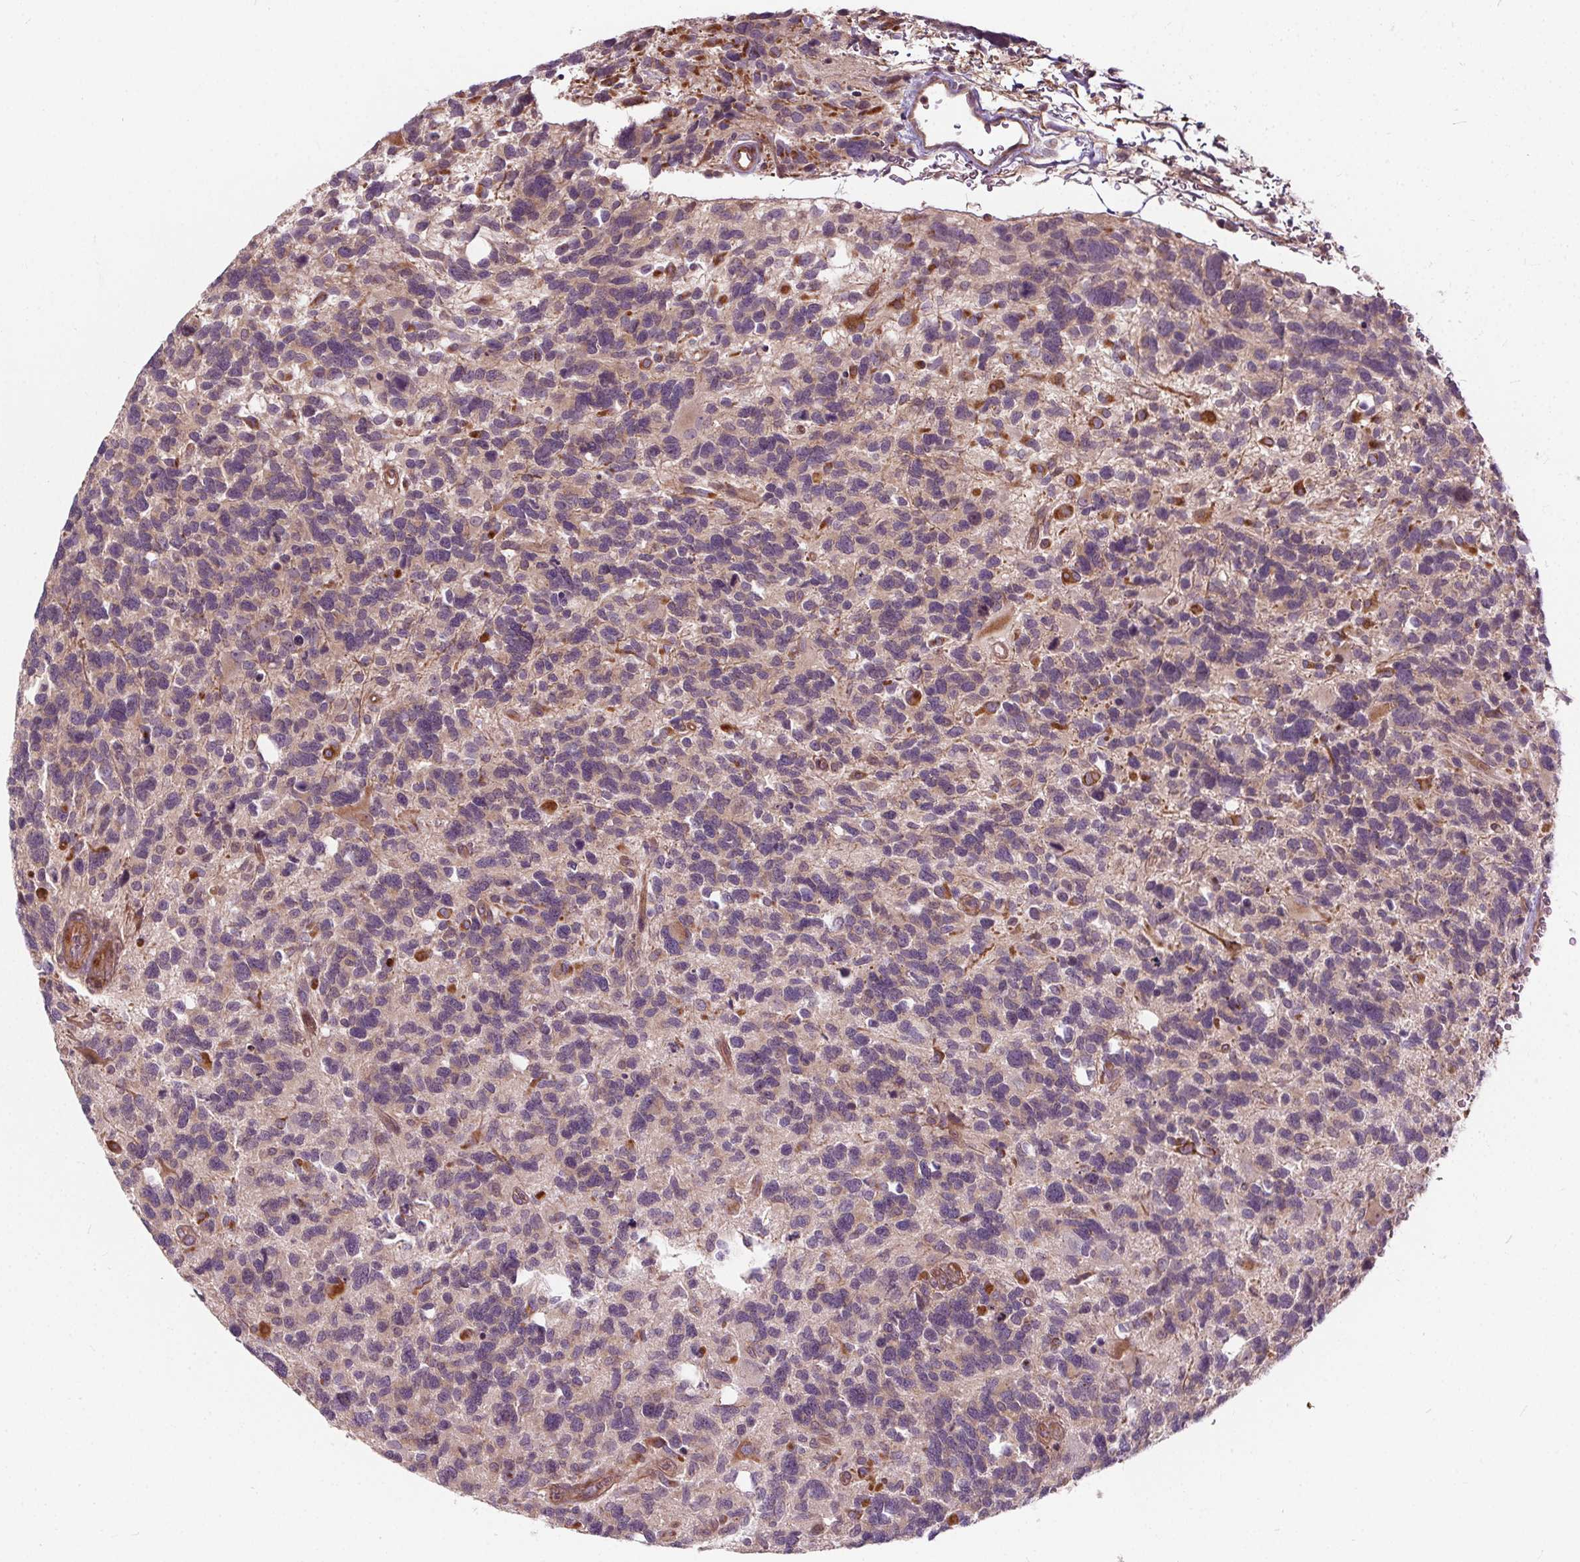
{"staining": {"intensity": "weak", "quantity": "<25%", "location": "cytoplasmic/membranous"}, "tissue": "glioma", "cell_type": "Tumor cells", "image_type": "cancer", "snomed": [{"axis": "morphology", "description": "Glioma, malignant, High grade"}, {"axis": "topography", "description": "Brain"}], "caption": "Immunohistochemistry of glioma displays no positivity in tumor cells. (Brightfield microscopy of DAB (3,3'-diaminobenzidine) immunohistochemistry at high magnification).", "gene": "INPP5E", "patient": {"sex": "male", "age": 49}}